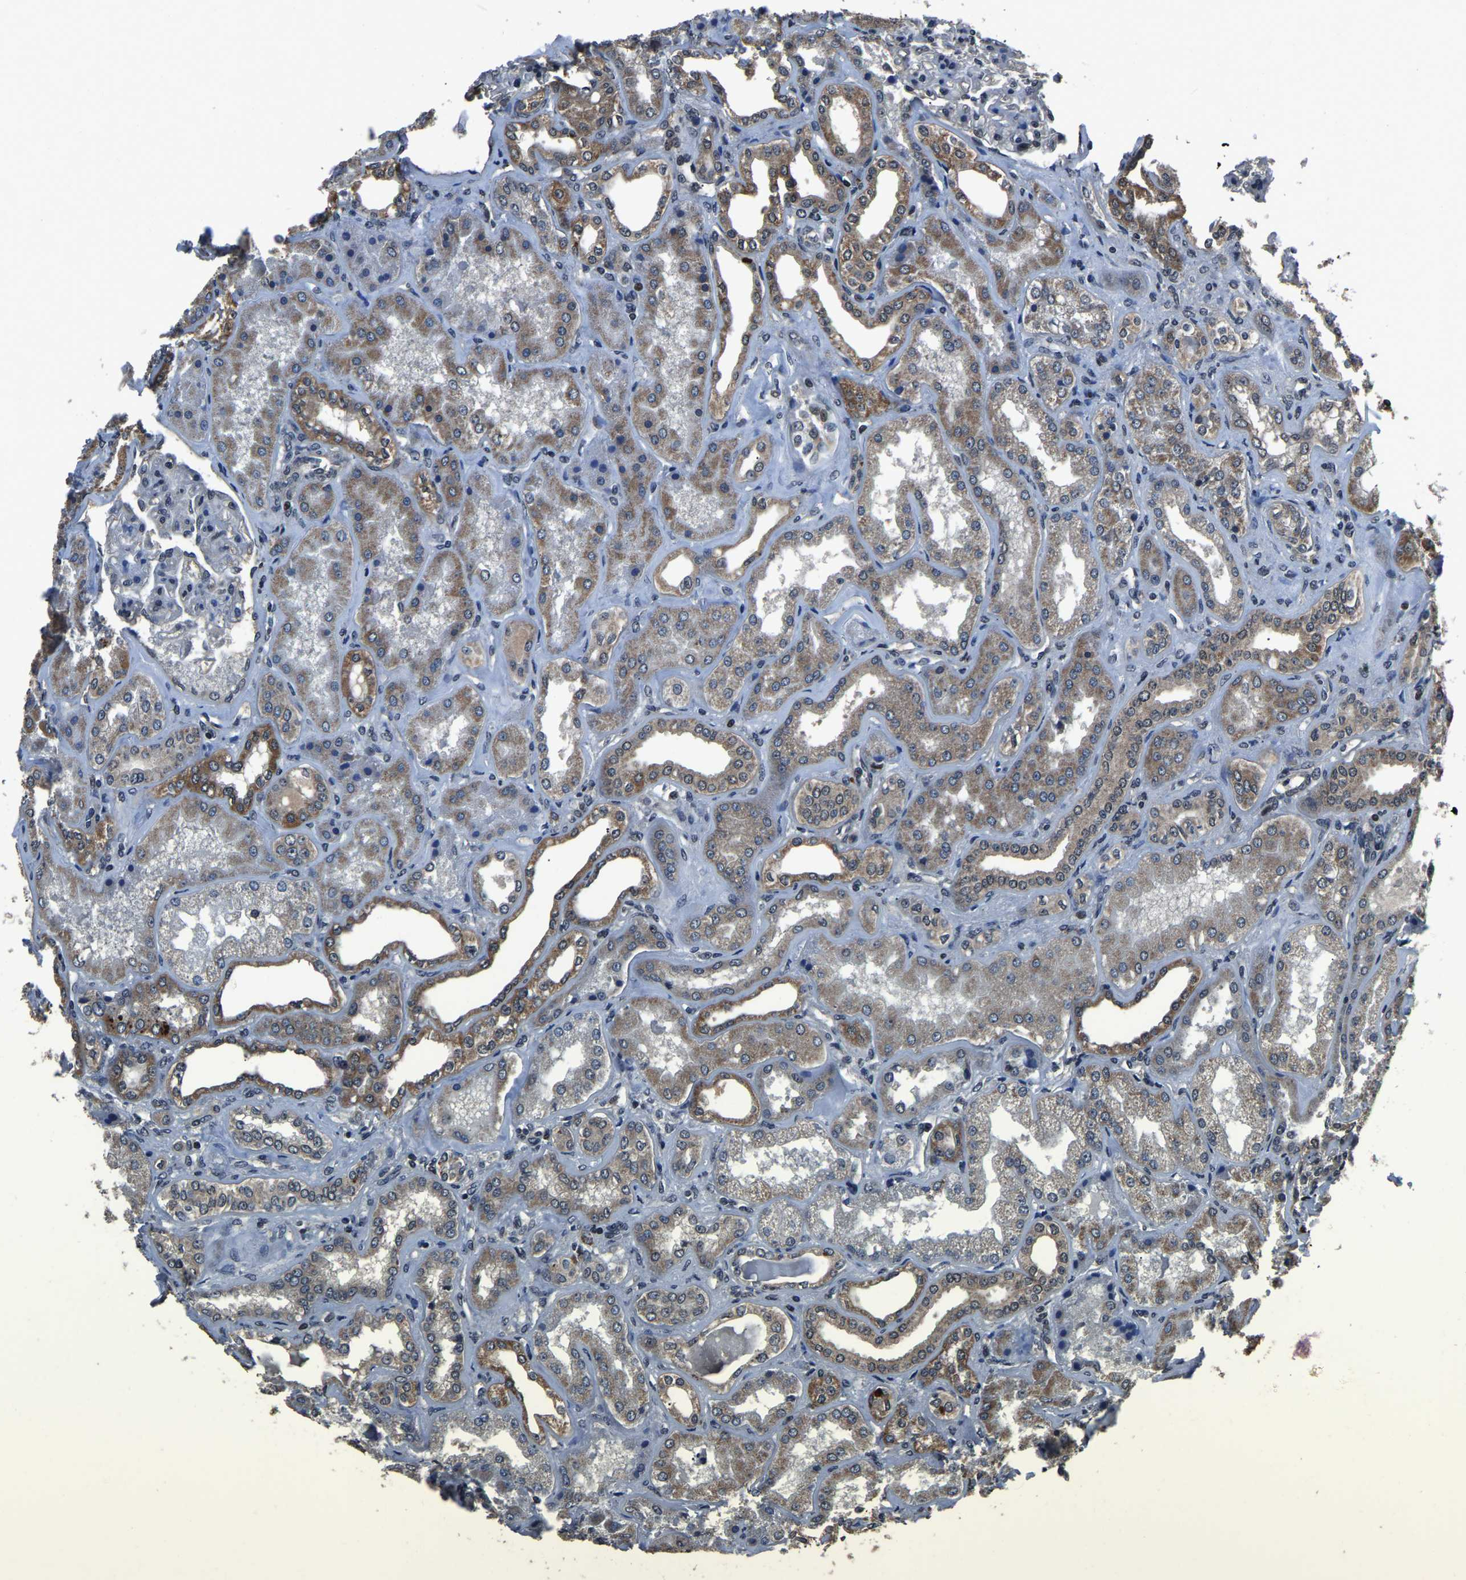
{"staining": {"intensity": "negative", "quantity": "none", "location": "none"}, "tissue": "kidney", "cell_type": "Cells in glomeruli", "image_type": "normal", "snomed": [{"axis": "morphology", "description": "Normal tissue, NOS"}, {"axis": "topography", "description": "Kidney"}], "caption": "Immunohistochemistry photomicrograph of benign kidney: human kidney stained with DAB (3,3'-diaminobenzidine) demonstrates no significant protein staining in cells in glomeruli.", "gene": "ANKIB1", "patient": {"sex": "female", "age": 56}}